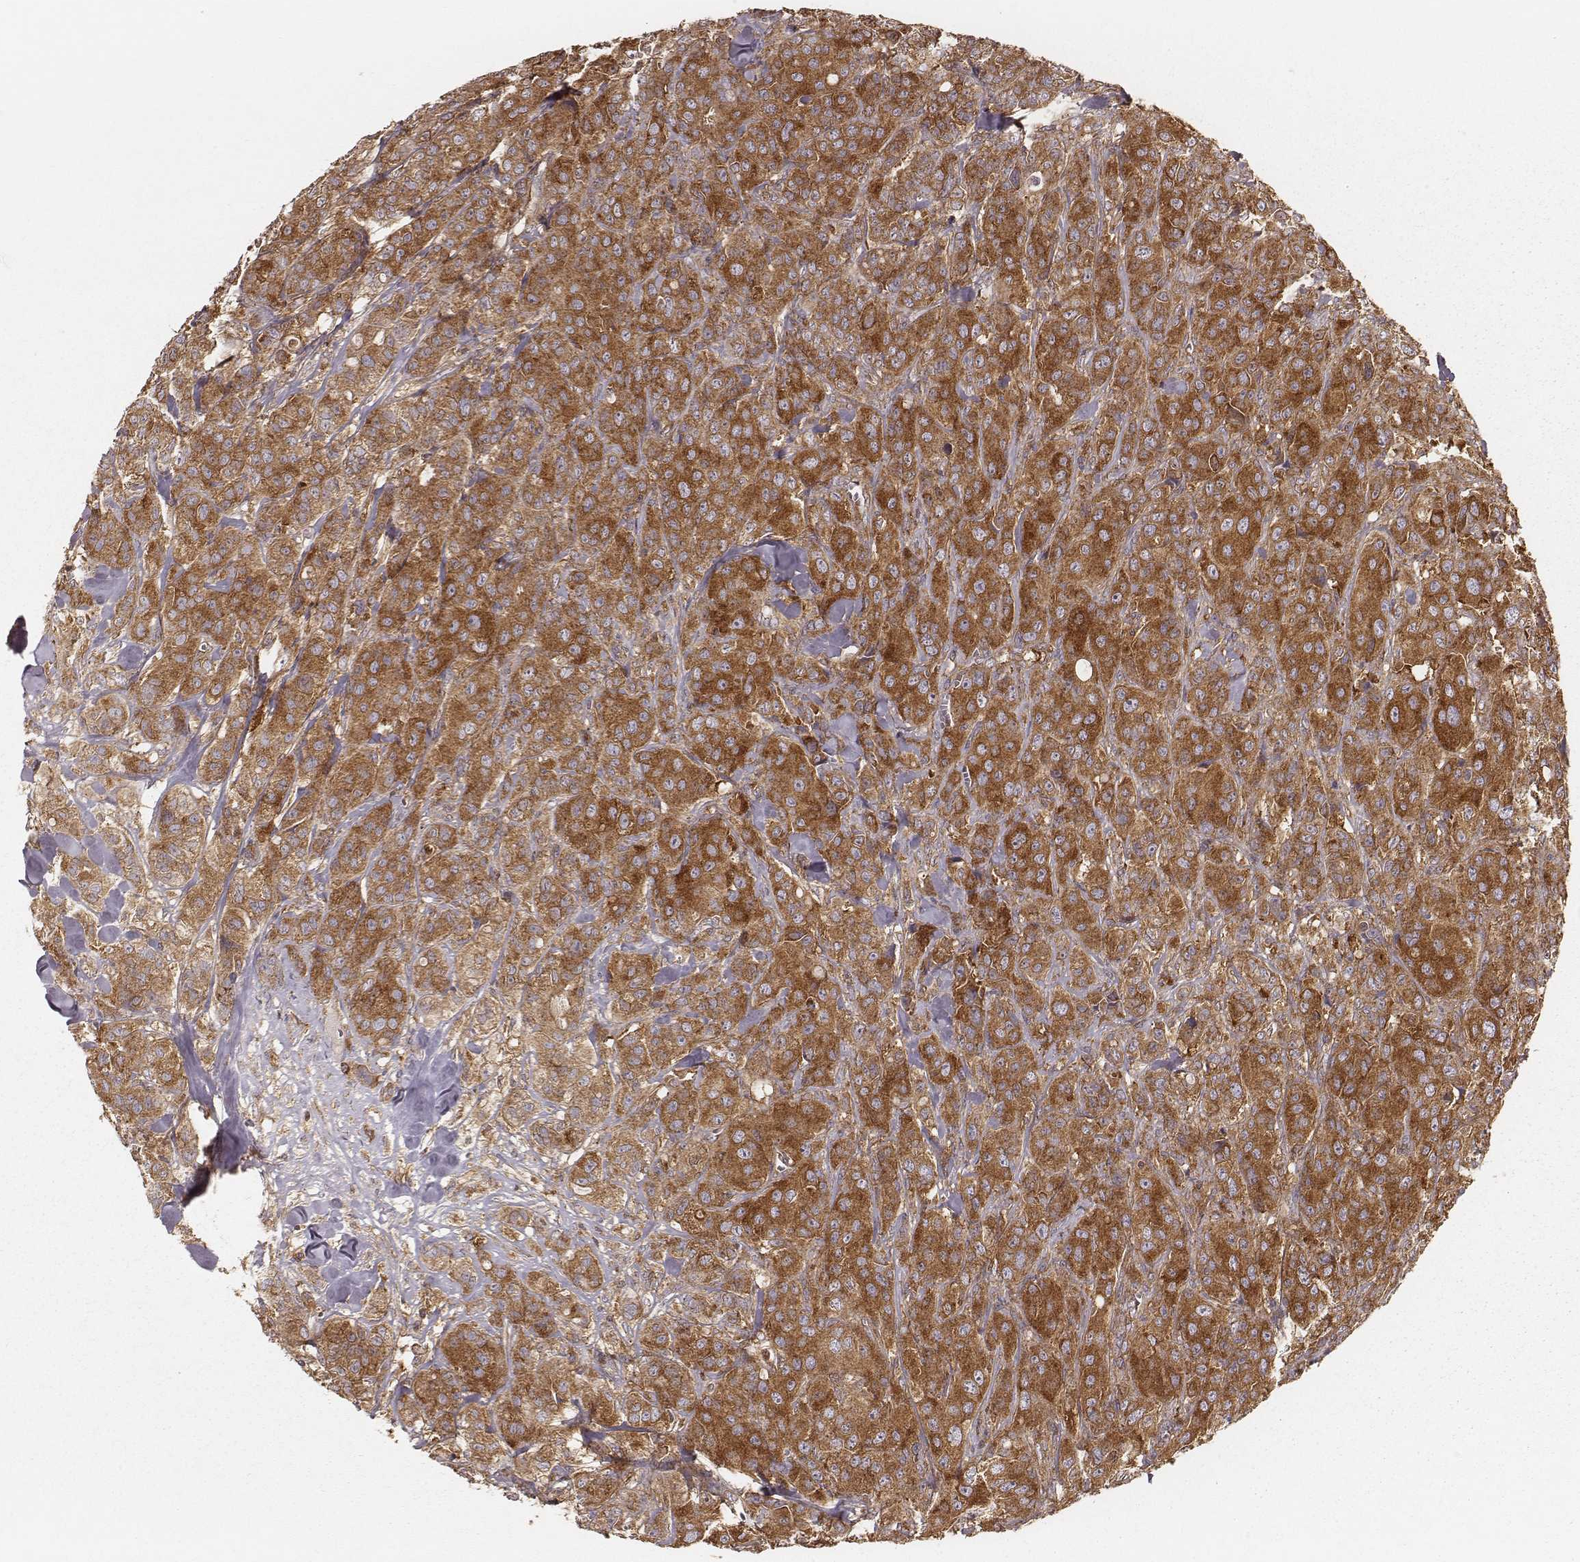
{"staining": {"intensity": "moderate", "quantity": ">75%", "location": "cytoplasmic/membranous"}, "tissue": "breast cancer", "cell_type": "Tumor cells", "image_type": "cancer", "snomed": [{"axis": "morphology", "description": "Duct carcinoma"}, {"axis": "topography", "description": "Breast"}], "caption": "IHC image of breast infiltrating ductal carcinoma stained for a protein (brown), which reveals medium levels of moderate cytoplasmic/membranous positivity in about >75% of tumor cells.", "gene": "CARS1", "patient": {"sex": "female", "age": 43}}